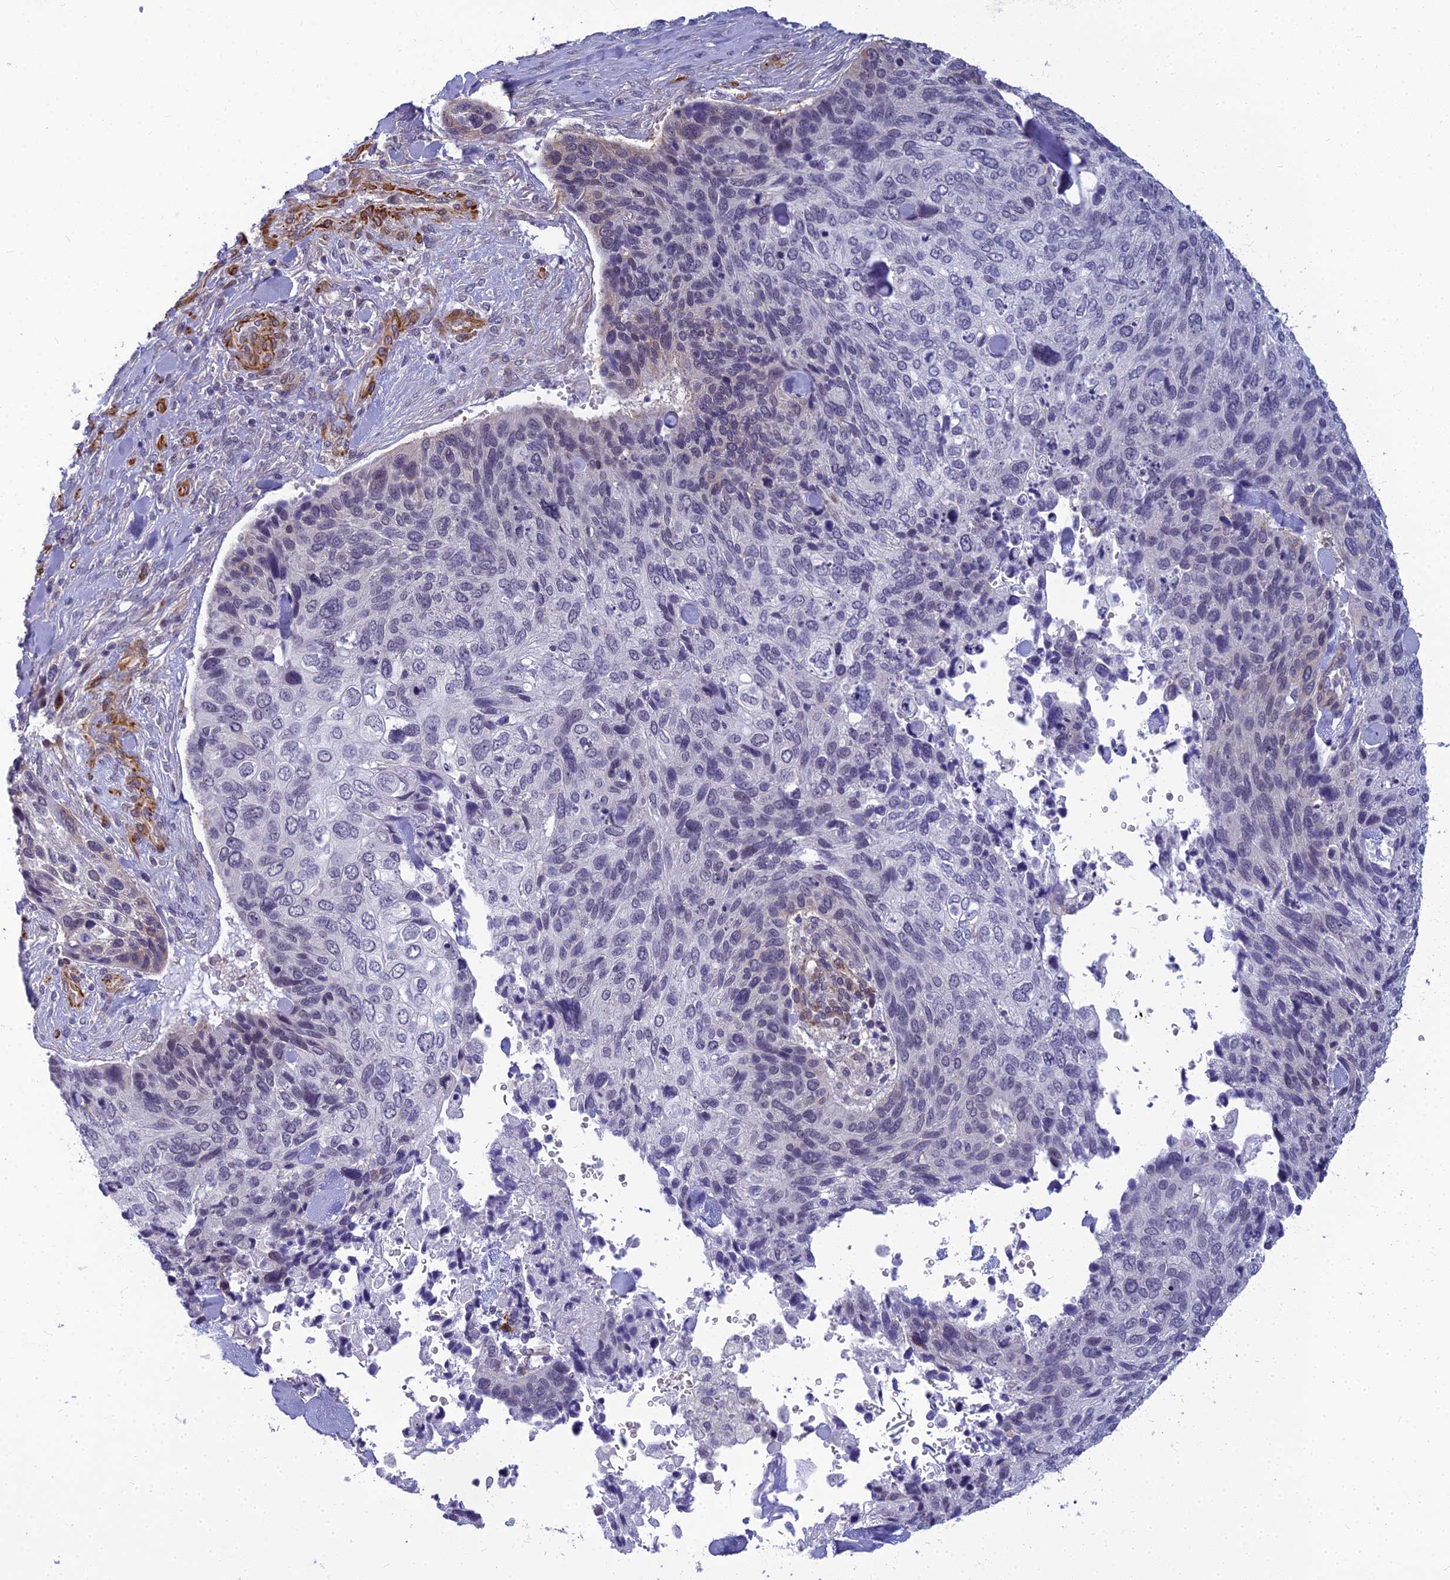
{"staining": {"intensity": "weak", "quantity": "<25%", "location": "cytoplasmic/membranous,nuclear"}, "tissue": "skin cancer", "cell_type": "Tumor cells", "image_type": "cancer", "snomed": [{"axis": "morphology", "description": "Basal cell carcinoma"}, {"axis": "topography", "description": "Skin"}], "caption": "Immunohistochemical staining of skin basal cell carcinoma shows no significant expression in tumor cells. (IHC, brightfield microscopy, high magnification).", "gene": "RGL3", "patient": {"sex": "female", "age": 74}}